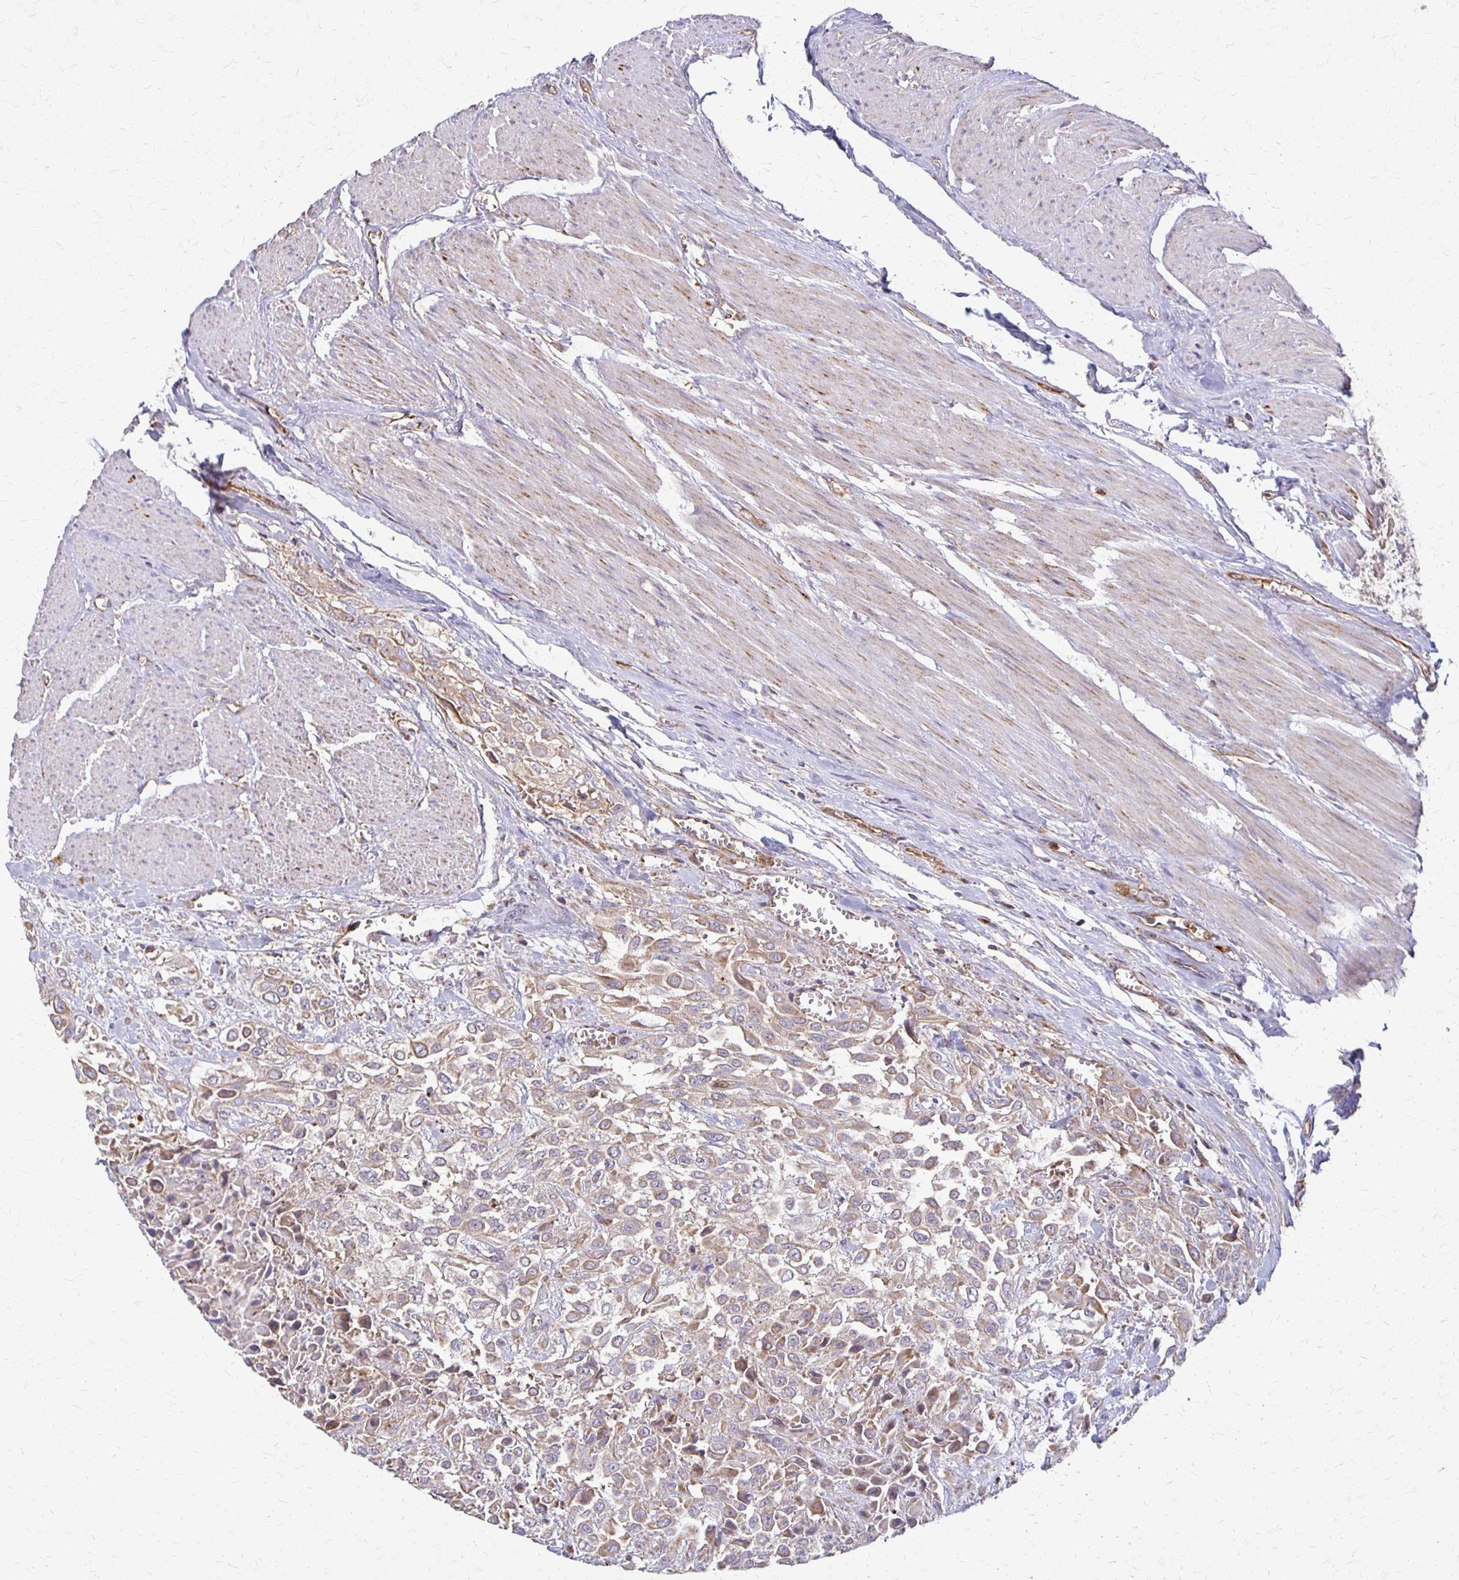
{"staining": {"intensity": "weak", "quantity": "<25%", "location": "cytoplasmic/membranous"}, "tissue": "urothelial cancer", "cell_type": "Tumor cells", "image_type": "cancer", "snomed": [{"axis": "morphology", "description": "Urothelial carcinoma, High grade"}, {"axis": "topography", "description": "Urinary bladder"}], "caption": "This micrograph is of urothelial carcinoma (high-grade) stained with immunohistochemistry (IHC) to label a protein in brown with the nuclei are counter-stained blue. There is no expression in tumor cells.", "gene": "EIF4EBP2", "patient": {"sex": "male", "age": 57}}